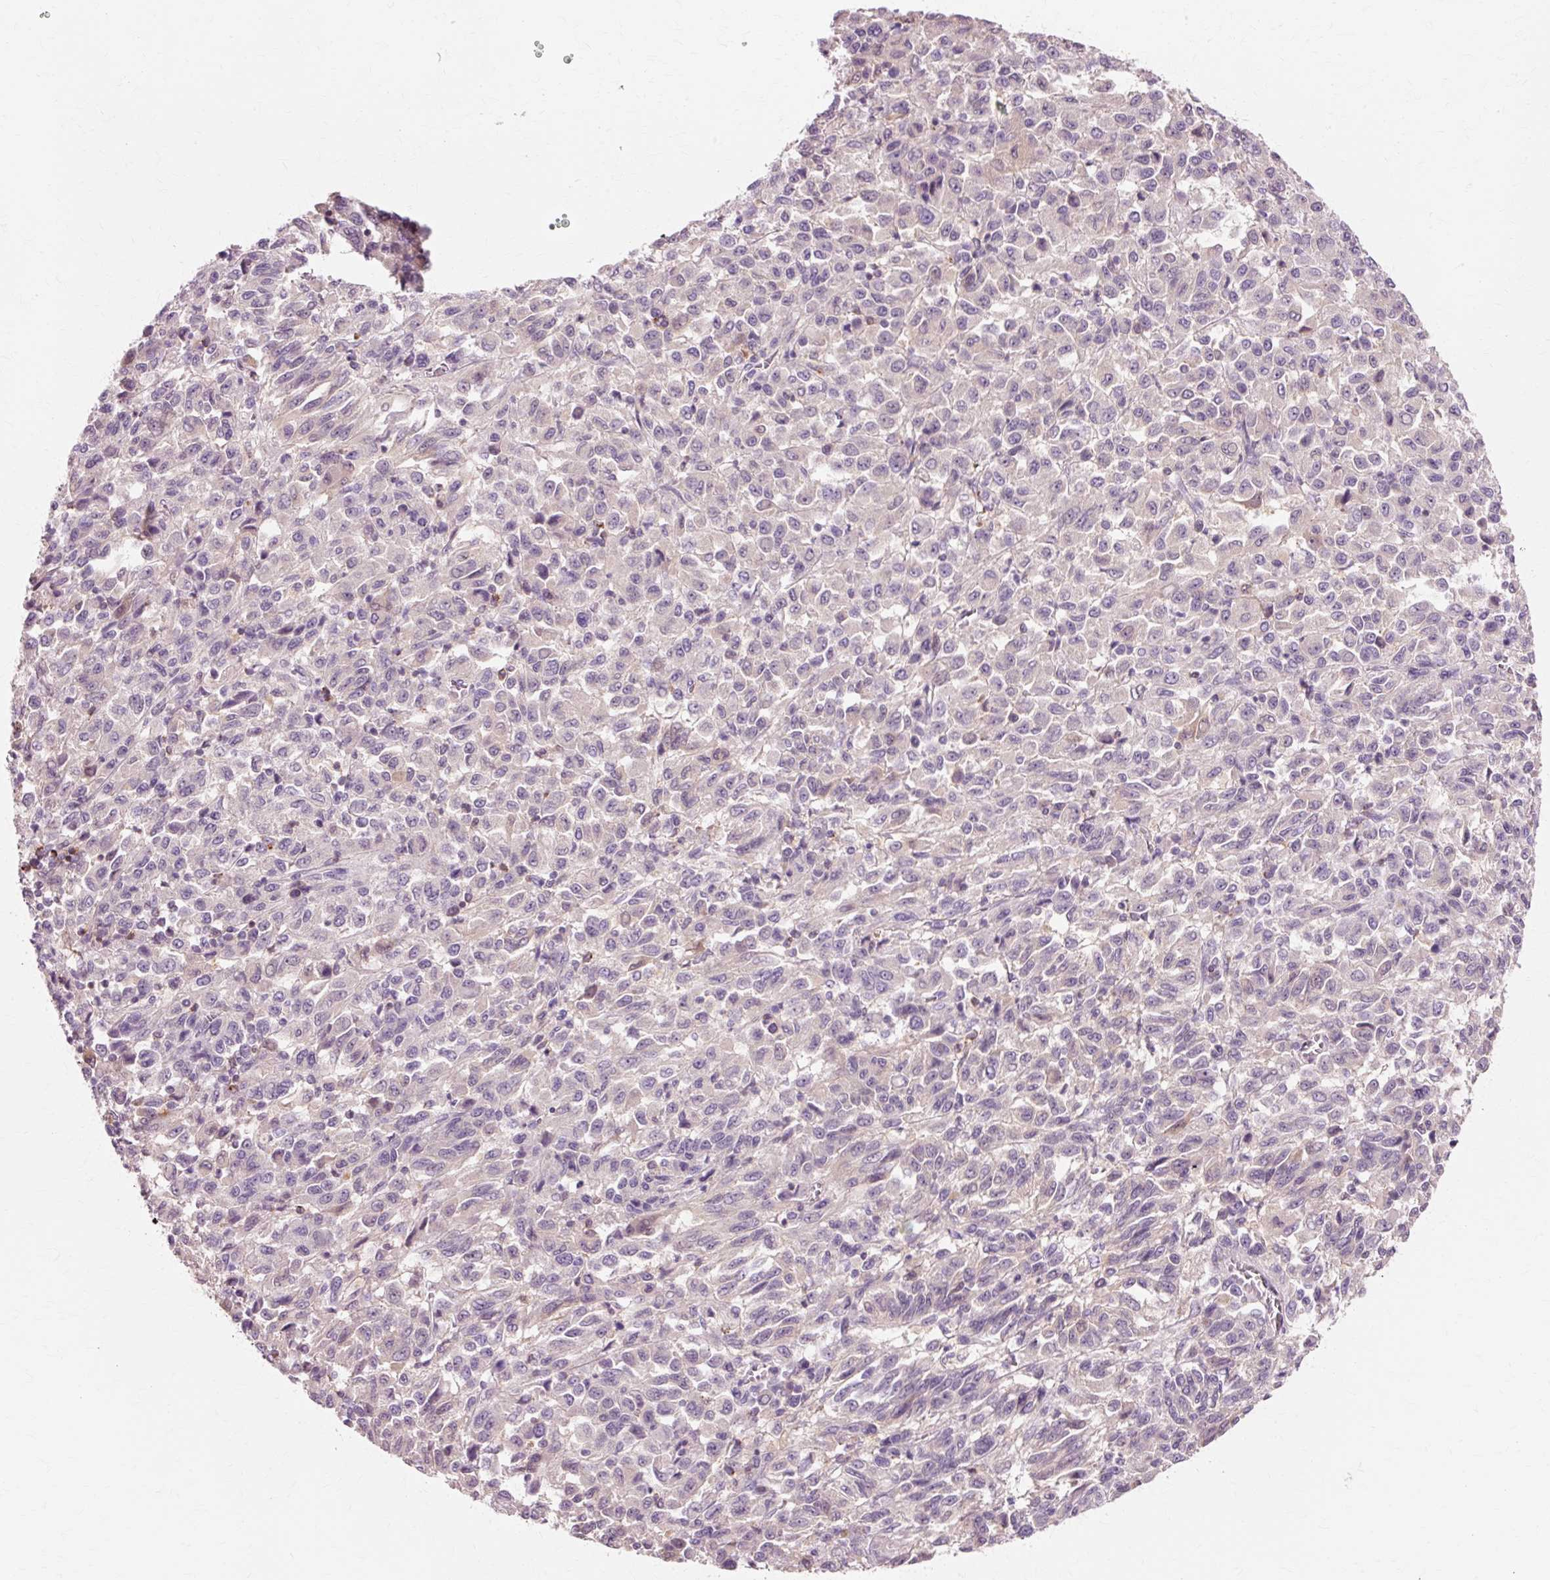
{"staining": {"intensity": "negative", "quantity": "none", "location": "none"}, "tissue": "melanoma", "cell_type": "Tumor cells", "image_type": "cancer", "snomed": [{"axis": "morphology", "description": "Malignant melanoma, Metastatic site"}, {"axis": "topography", "description": "Lung"}], "caption": "An IHC photomicrograph of malignant melanoma (metastatic site) is shown. There is no staining in tumor cells of malignant melanoma (metastatic site).", "gene": "VN1R2", "patient": {"sex": "male", "age": 64}}